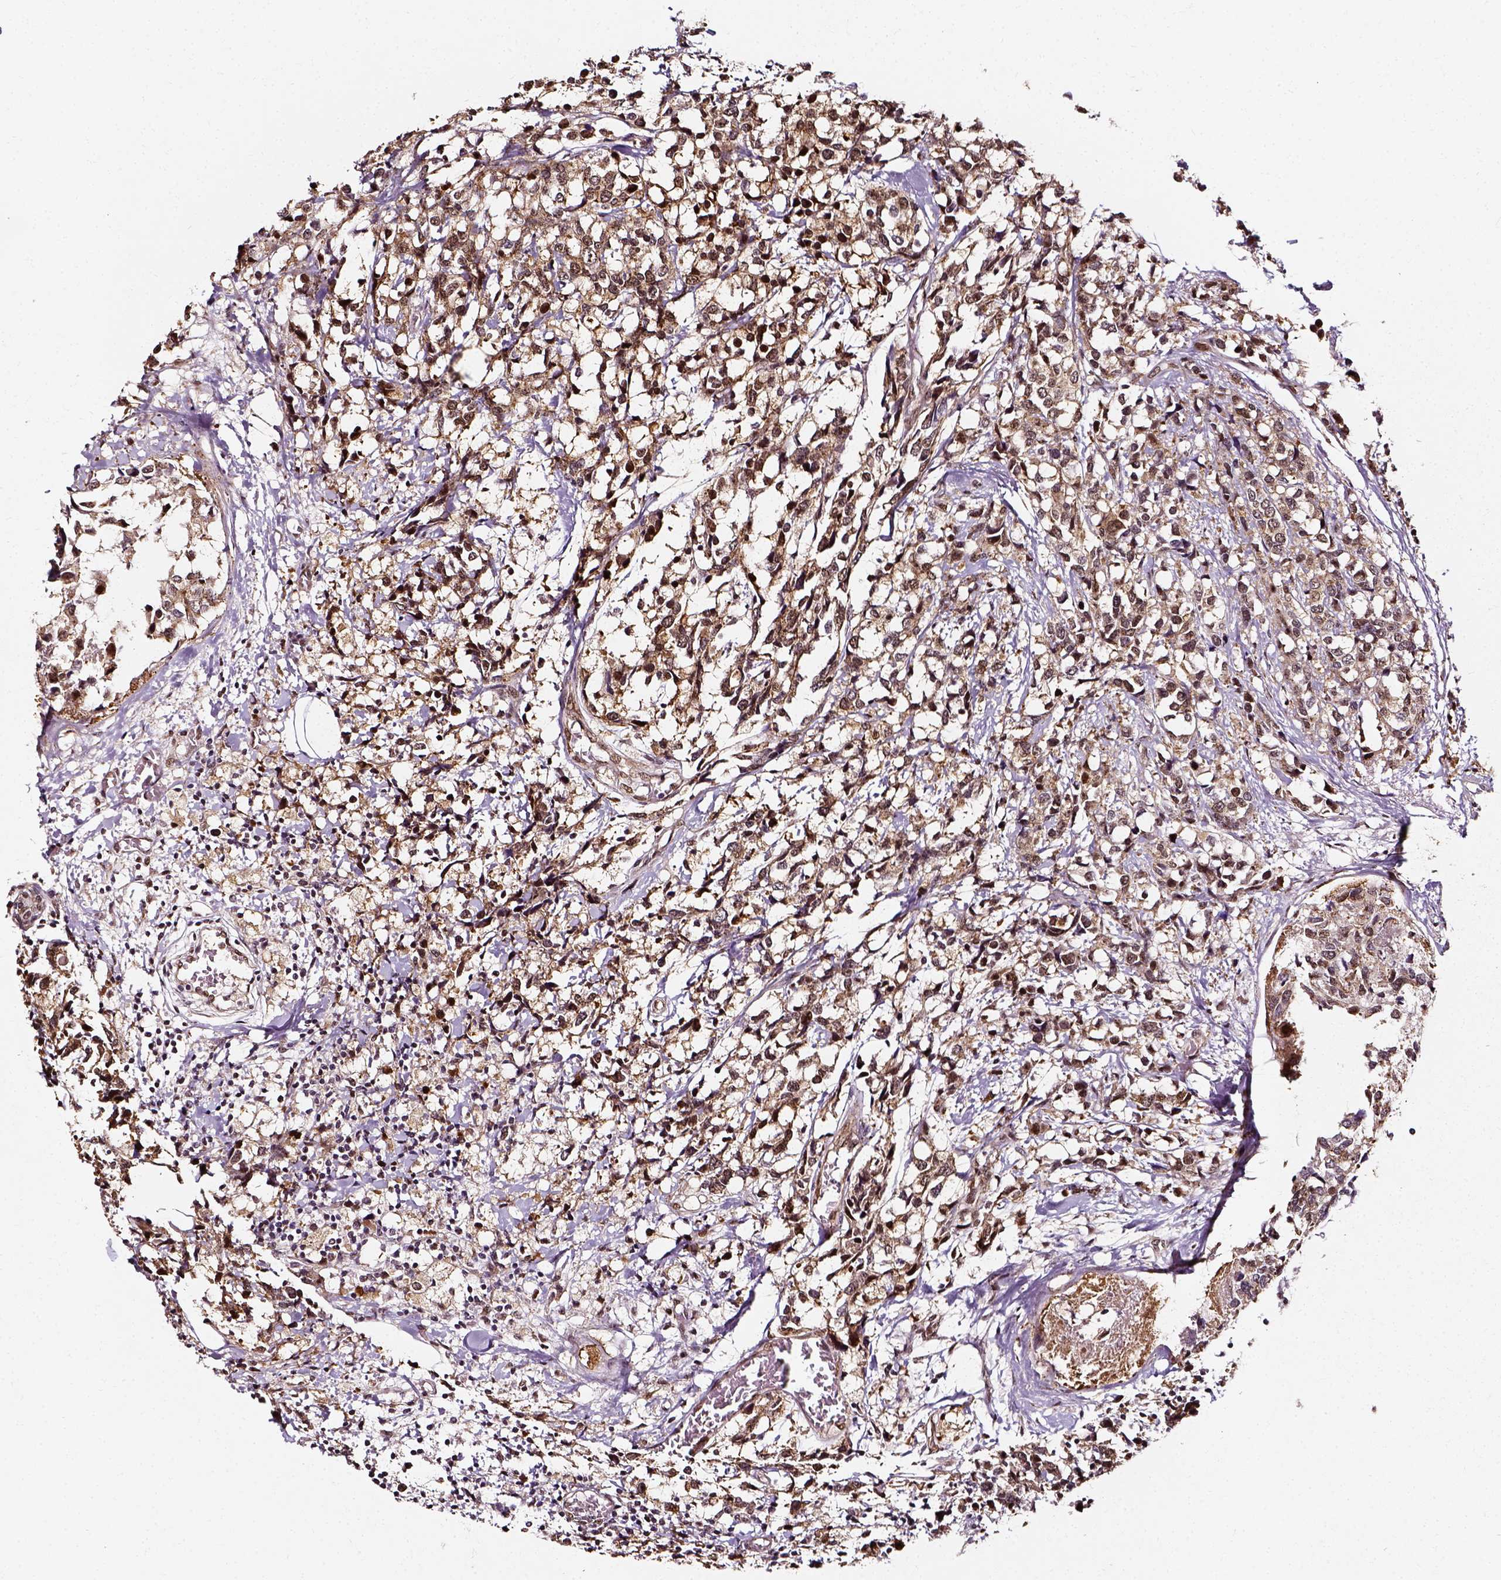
{"staining": {"intensity": "moderate", "quantity": ">75%", "location": "cytoplasmic/membranous,nuclear"}, "tissue": "breast cancer", "cell_type": "Tumor cells", "image_type": "cancer", "snomed": [{"axis": "morphology", "description": "Lobular carcinoma"}, {"axis": "topography", "description": "Breast"}], "caption": "Immunohistochemistry of lobular carcinoma (breast) exhibits medium levels of moderate cytoplasmic/membranous and nuclear positivity in approximately >75% of tumor cells. The staining is performed using DAB (3,3'-diaminobenzidine) brown chromogen to label protein expression. The nuclei are counter-stained blue using hematoxylin.", "gene": "NACC1", "patient": {"sex": "female", "age": 59}}